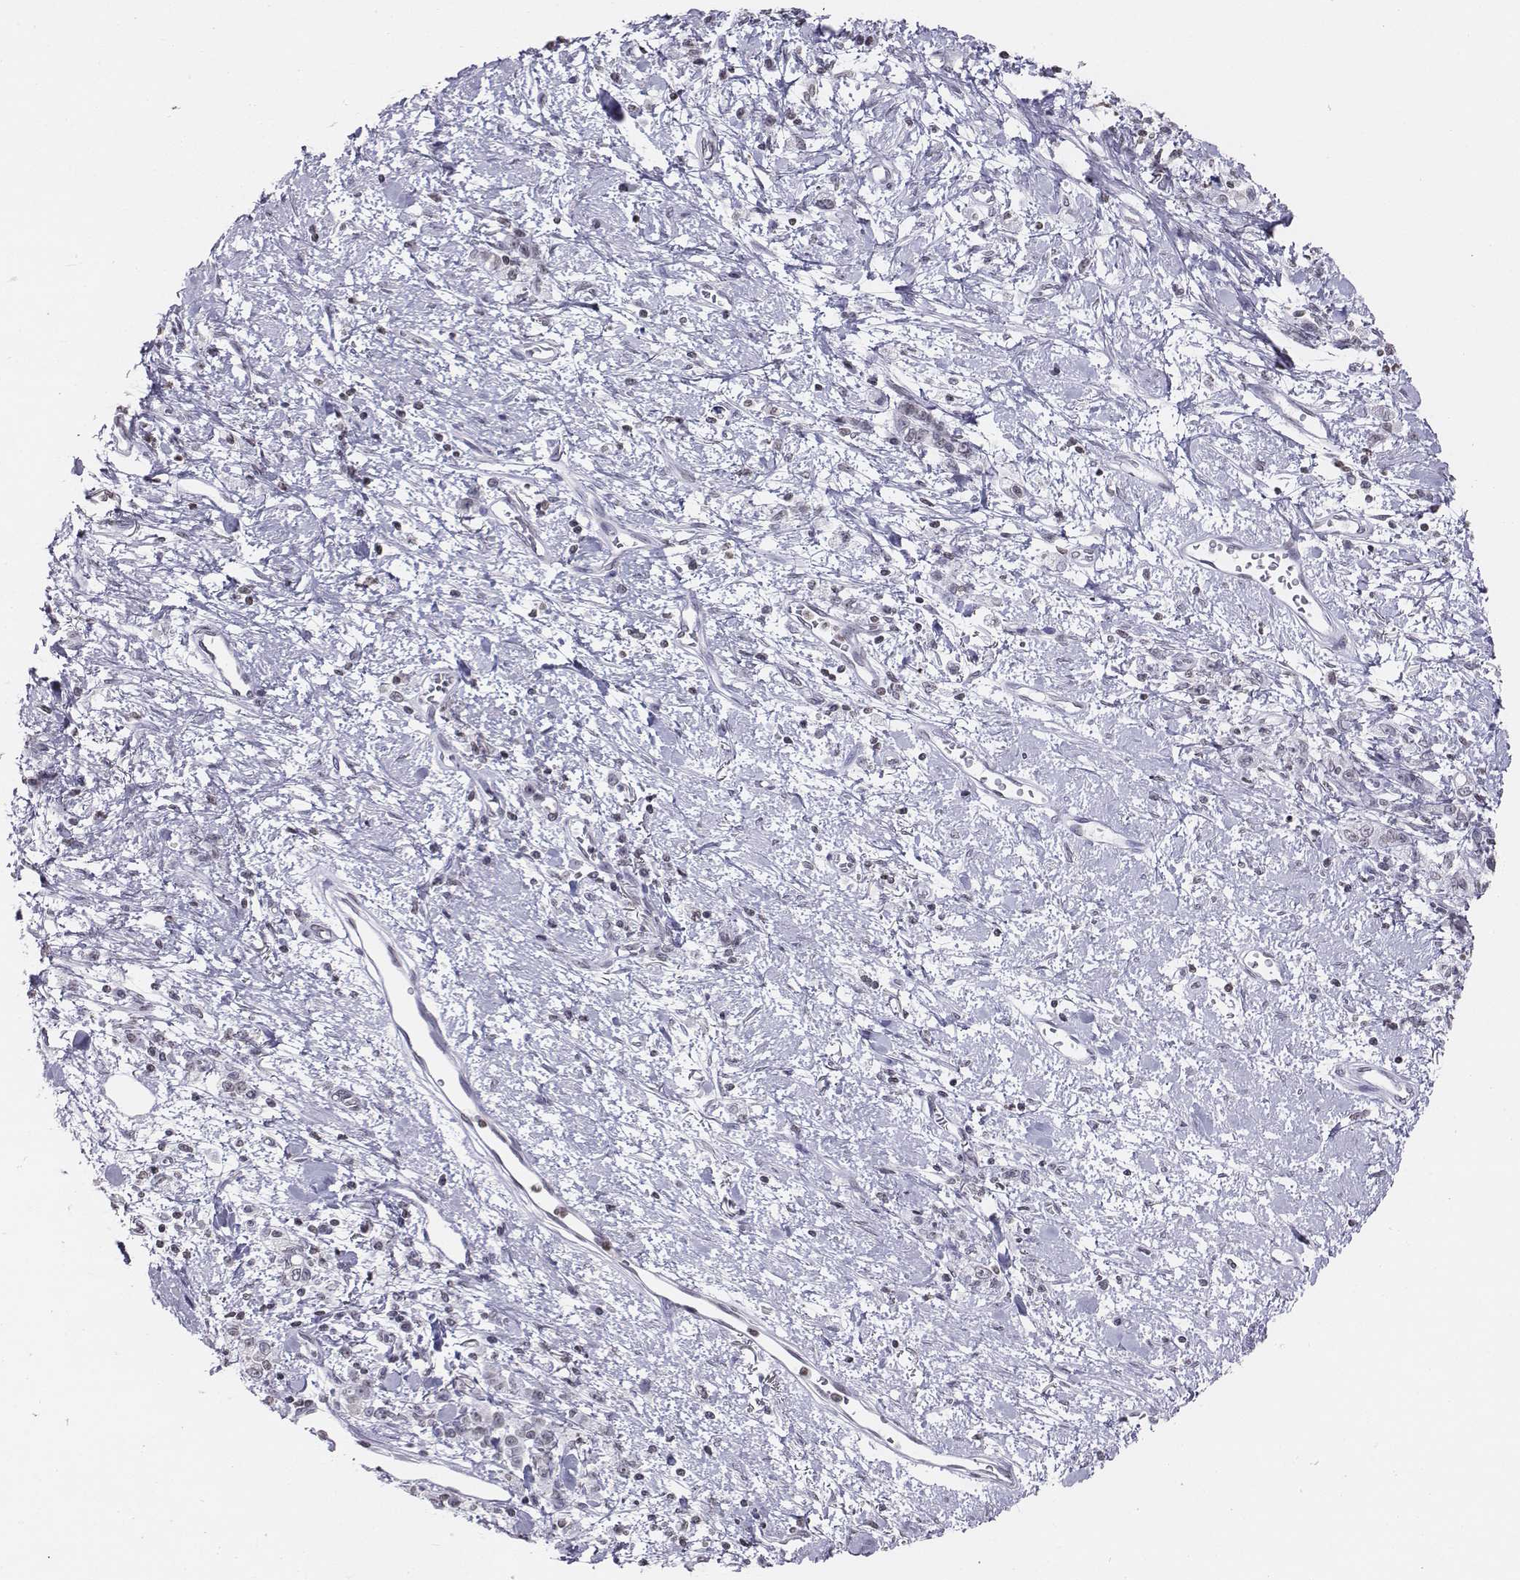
{"staining": {"intensity": "negative", "quantity": "none", "location": "none"}, "tissue": "stomach cancer", "cell_type": "Tumor cells", "image_type": "cancer", "snomed": [{"axis": "morphology", "description": "Adenocarcinoma, NOS"}, {"axis": "topography", "description": "Stomach"}], "caption": "Immunohistochemistry (IHC) of human stomach cancer (adenocarcinoma) displays no expression in tumor cells.", "gene": "BARHL1", "patient": {"sex": "male", "age": 77}}